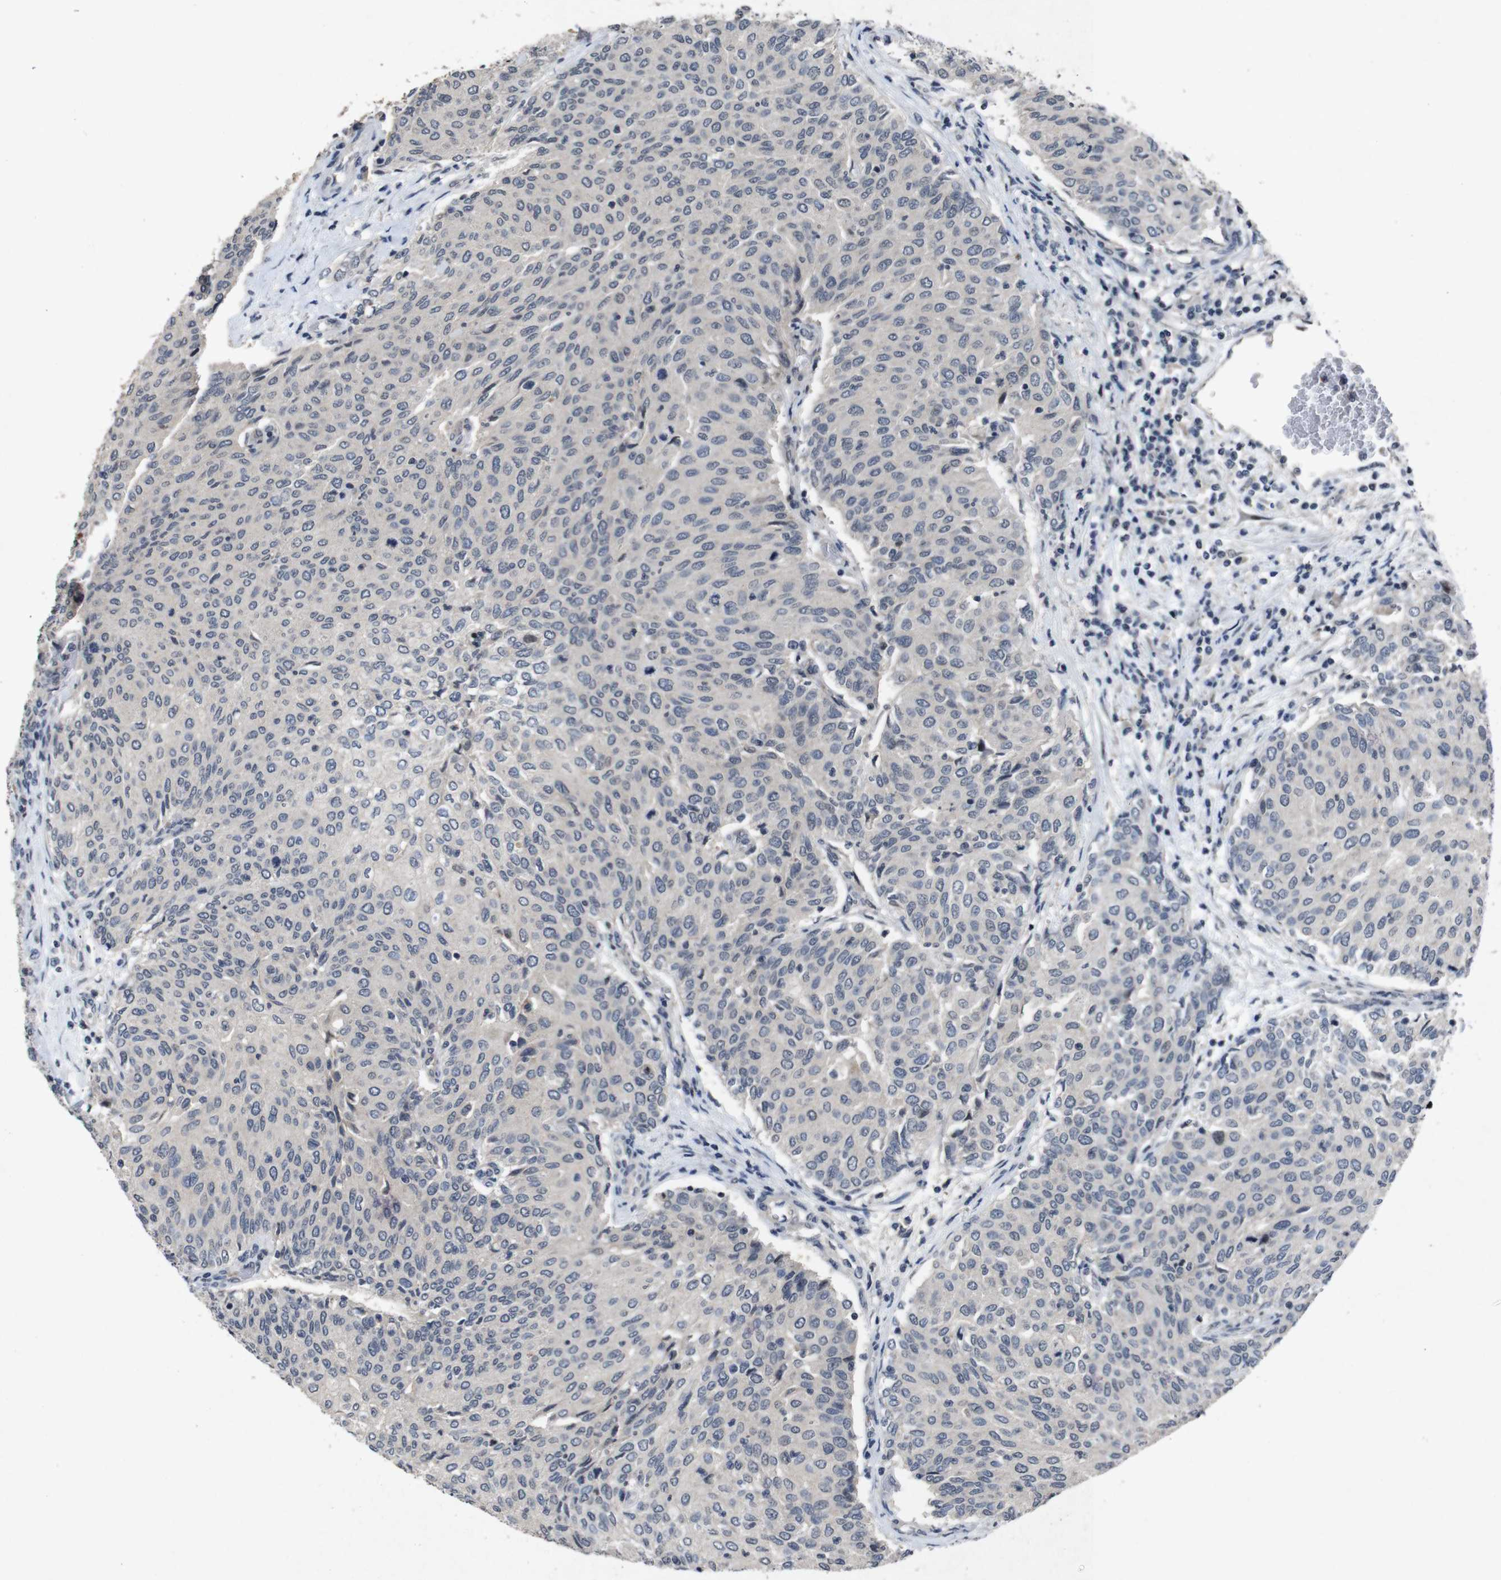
{"staining": {"intensity": "negative", "quantity": "none", "location": "none"}, "tissue": "urothelial cancer", "cell_type": "Tumor cells", "image_type": "cancer", "snomed": [{"axis": "morphology", "description": "Urothelial carcinoma, Low grade"}, {"axis": "topography", "description": "Urinary bladder"}], "caption": "Immunohistochemical staining of urothelial cancer demonstrates no significant expression in tumor cells.", "gene": "AKT3", "patient": {"sex": "female", "age": 79}}